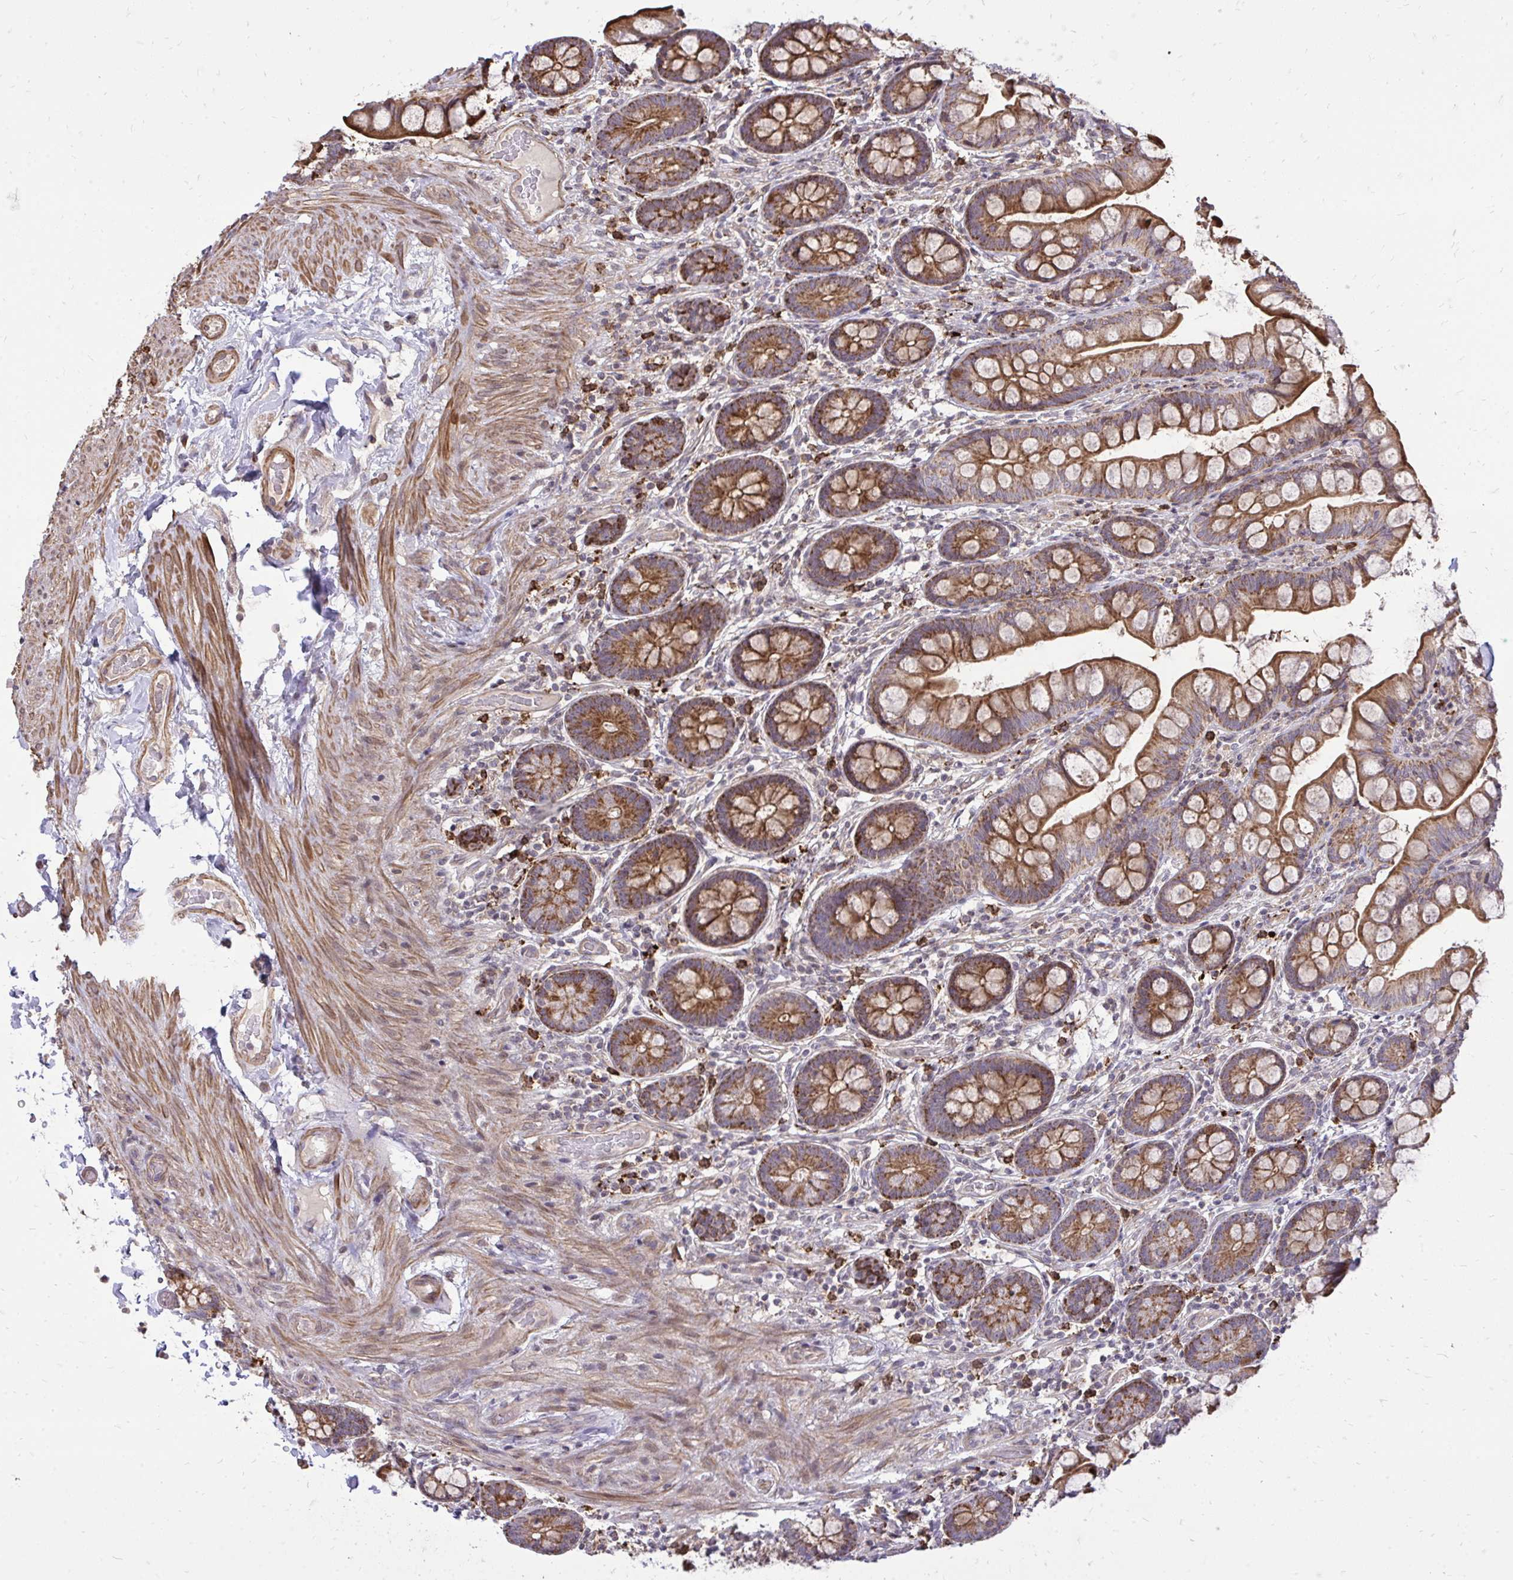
{"staining": {"intensity": "strong", "quantity": ">75%", "location": "cytoplasmic/membranous"}, "tissue": "small intestine", "cell_type": "Glandular cells", "image_type": "normal", "snomed": [{"axis": "morphology", "description": "Normal tissue, NOS"}, {"axis": "topography", "description": "Small intestine"}], "caption": "Immunohistochemistry (DAB) staining of normal human small intestine exhibits strong cytoplasmic/membranous protein expression in approximately >75% of glandular cells. (Stains: DAB (3,3'-diaminobenzidine) in brown, nuclei in blue, Microscopy: brightfield microscopy at high magnification).", "gene": "SLC7A5", "patient": {"sex": "male", "age": 70}}